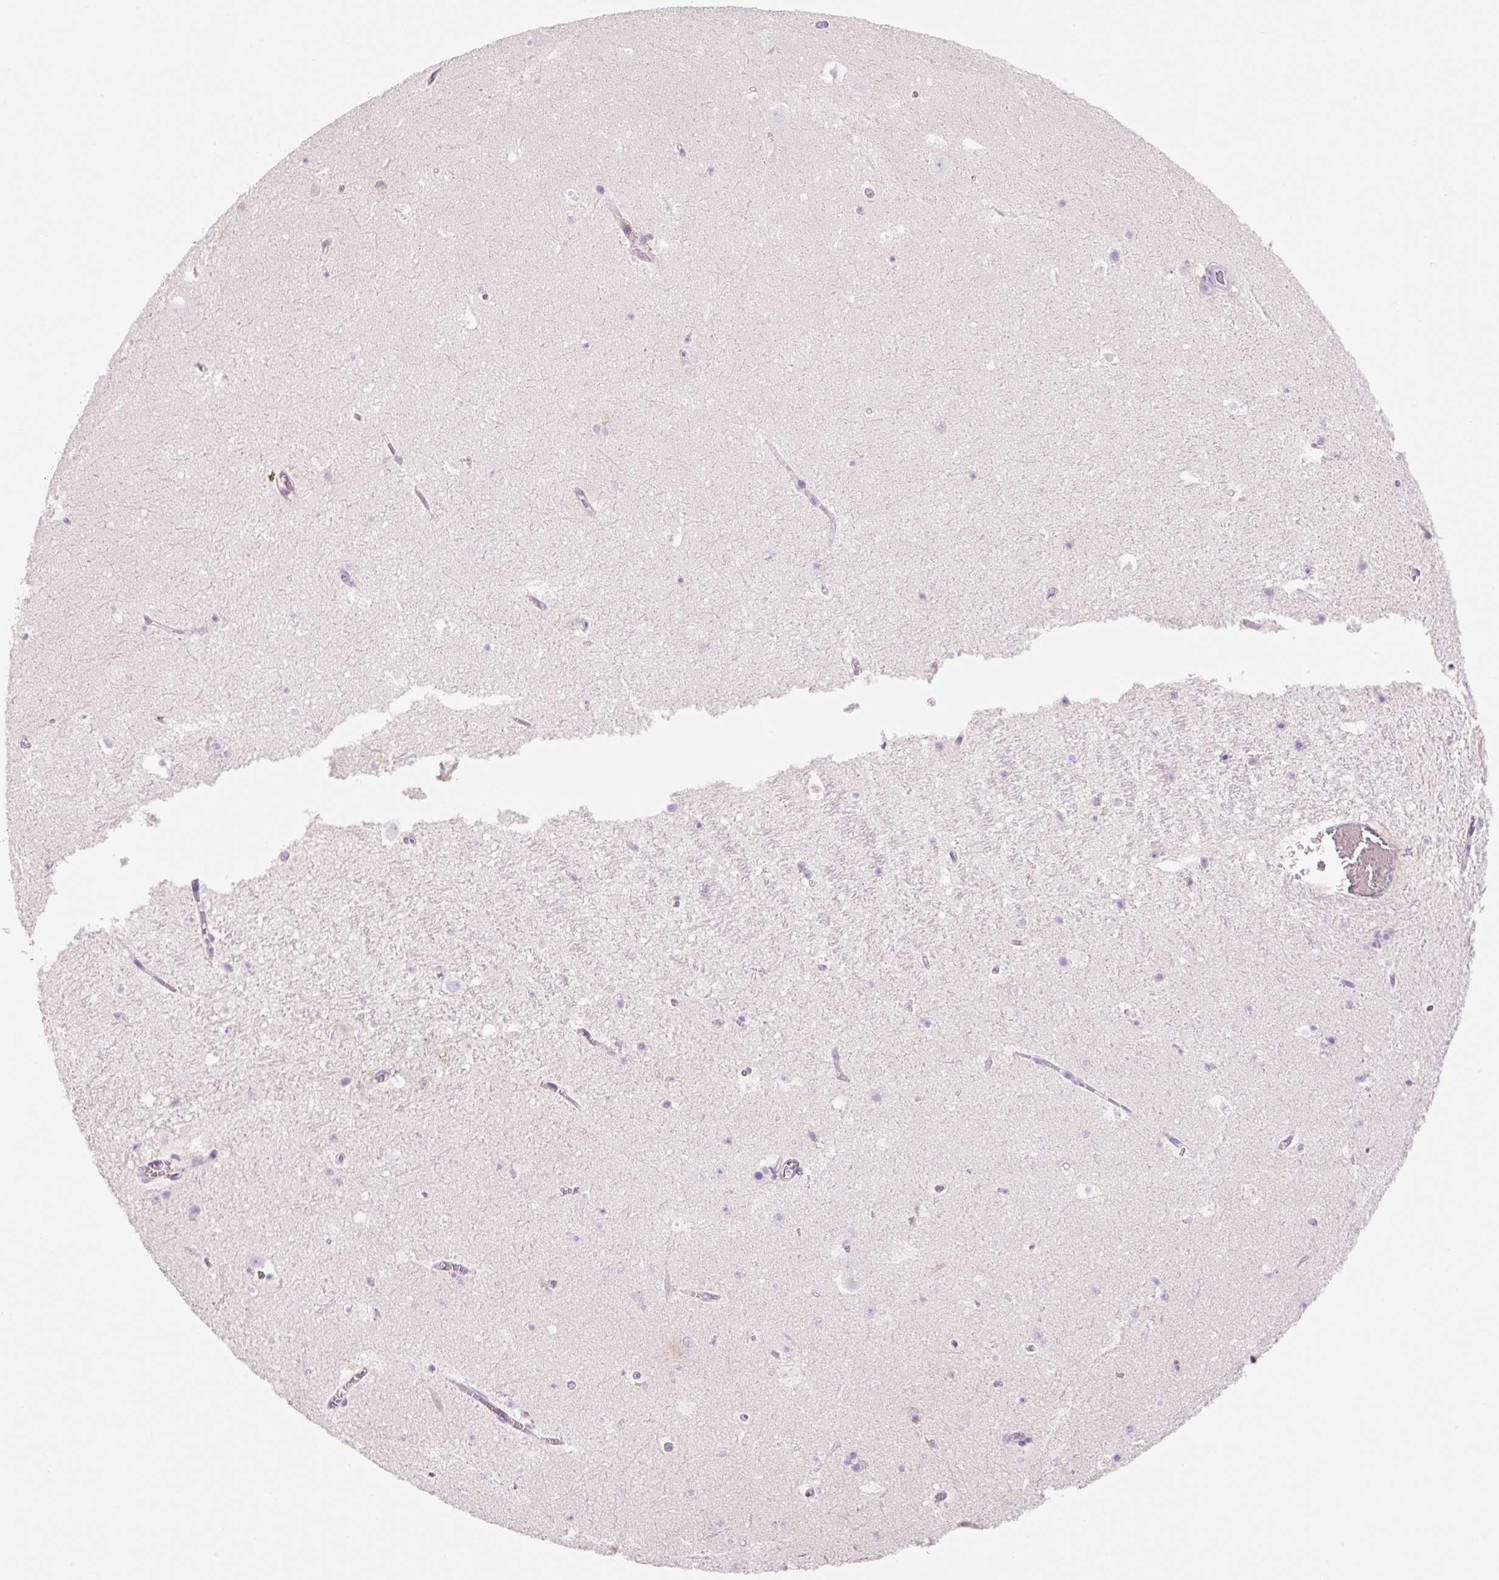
{"staining": {"intensity": "negative", "quantity": "none", "location": "none"}, "tissue": "hippocampus", "cell_type": "Glial cells", "image_type": "normal", "snomed": [{"axis": "morphology", "description": "Normal tissue, NOS"}, {"axis": "topography", "description": "Hippocampus"}], "caption": "IHC photomicrograph of normal hippocampus: human hippocampus stained with DAB exhibits no significant protein staining in glial cells. Nuclei are stained in blue.", "gene": "FABP5", "patient": {"sex": "female", "age": 42}}